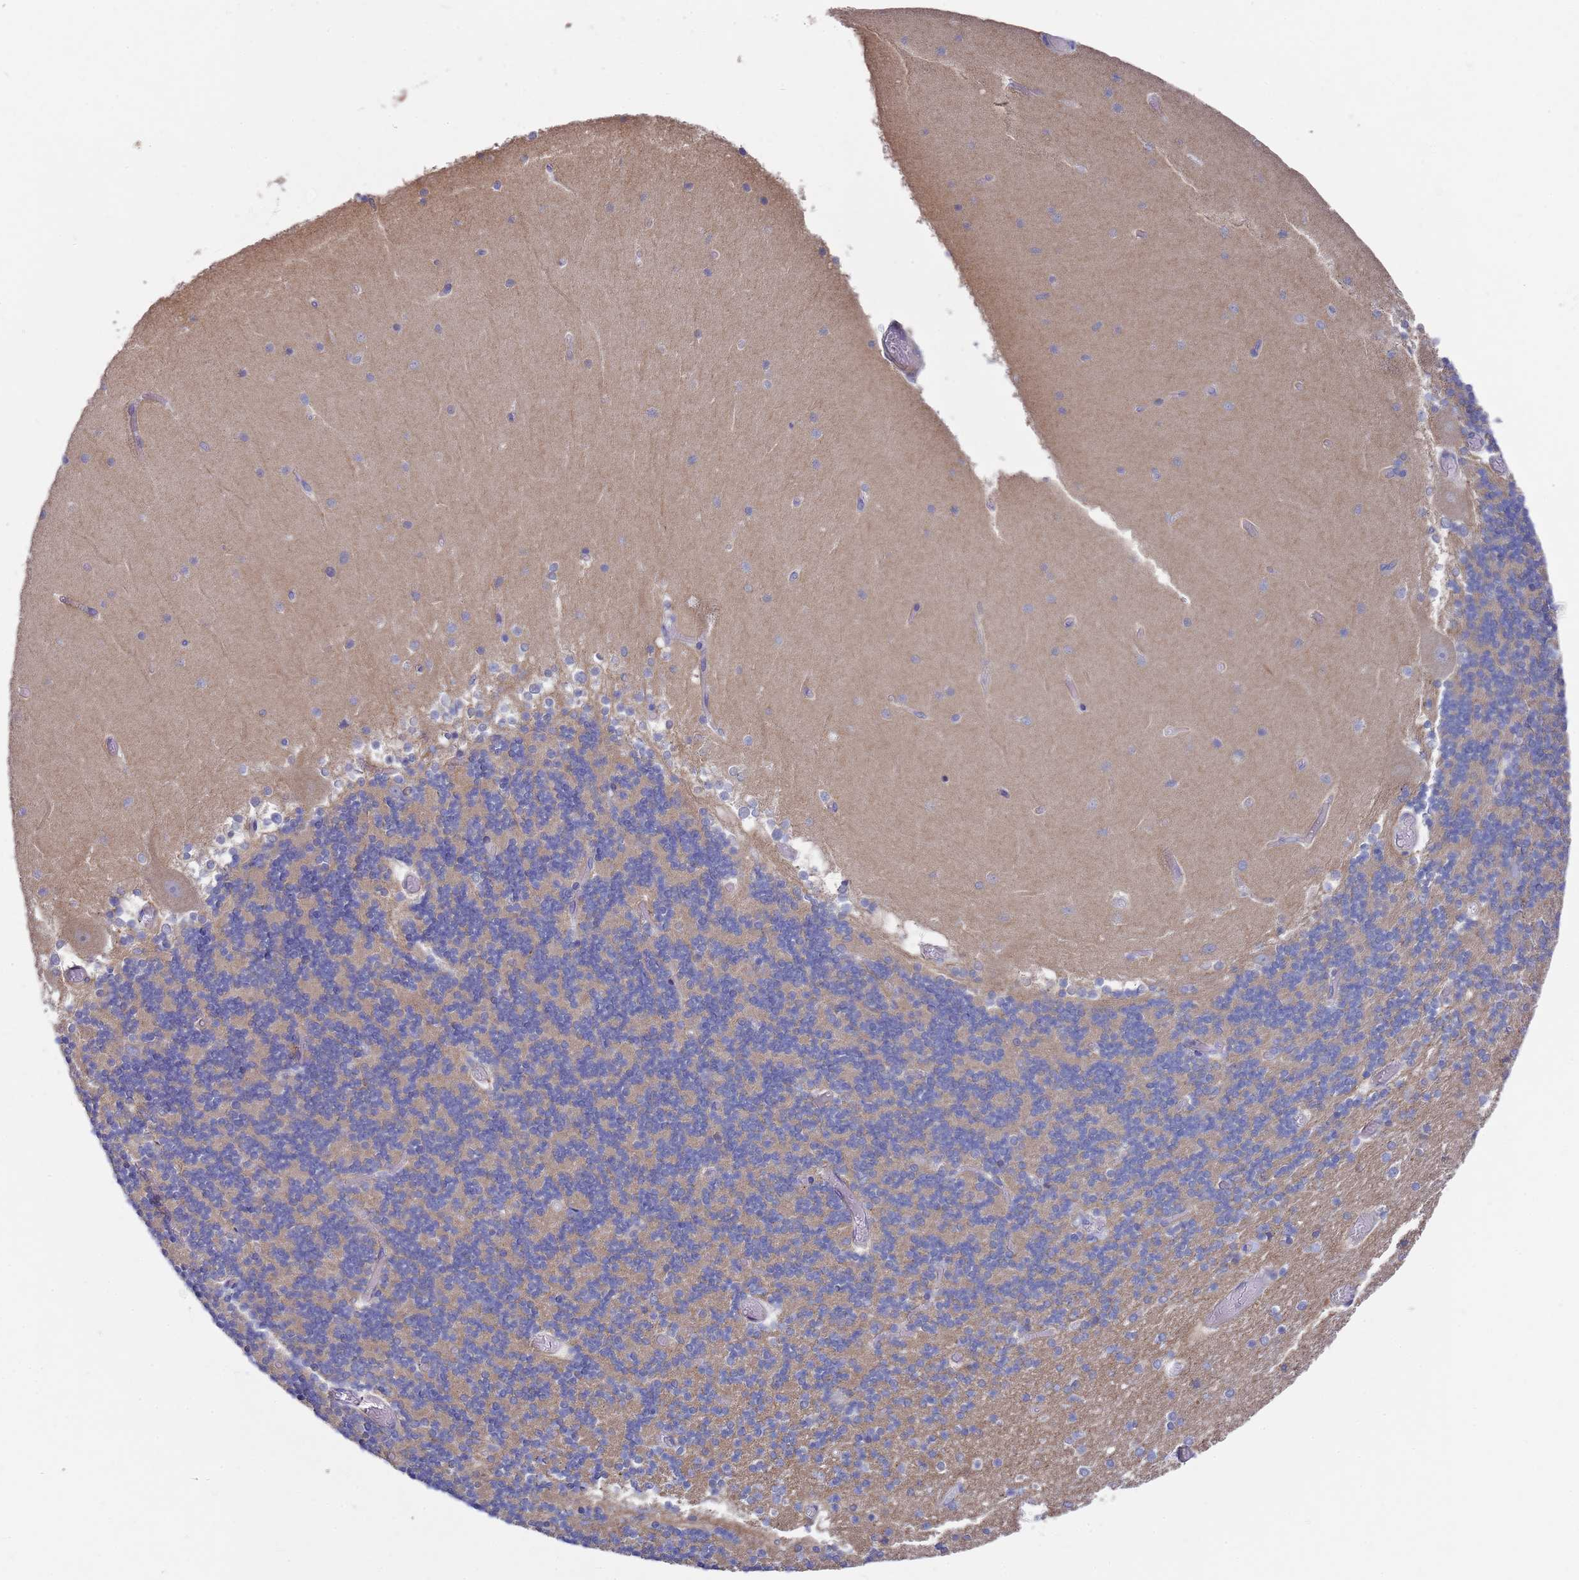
{"staining": {"intensity": "moderate", "quantity": "<25%", "location": "cytoplasmic/membranous"}, "tissue": "cerebellum", "cell_type": "Cells in granular layer", "image_type": "normal", "snomed": [{"axis": "morphology", "description": "Normal tissue, NOS"}, {"axis": "topography", "description": "Cerebellum"}], "caption": "Human cerebellum stained for a protein (brown) demonstrates moderate cytoplasmic/membranous positive positivity in approximately <25% of cells in granular layer.", "gene": "SCAPER", "patient": {"sex": "female", "age": 28}}